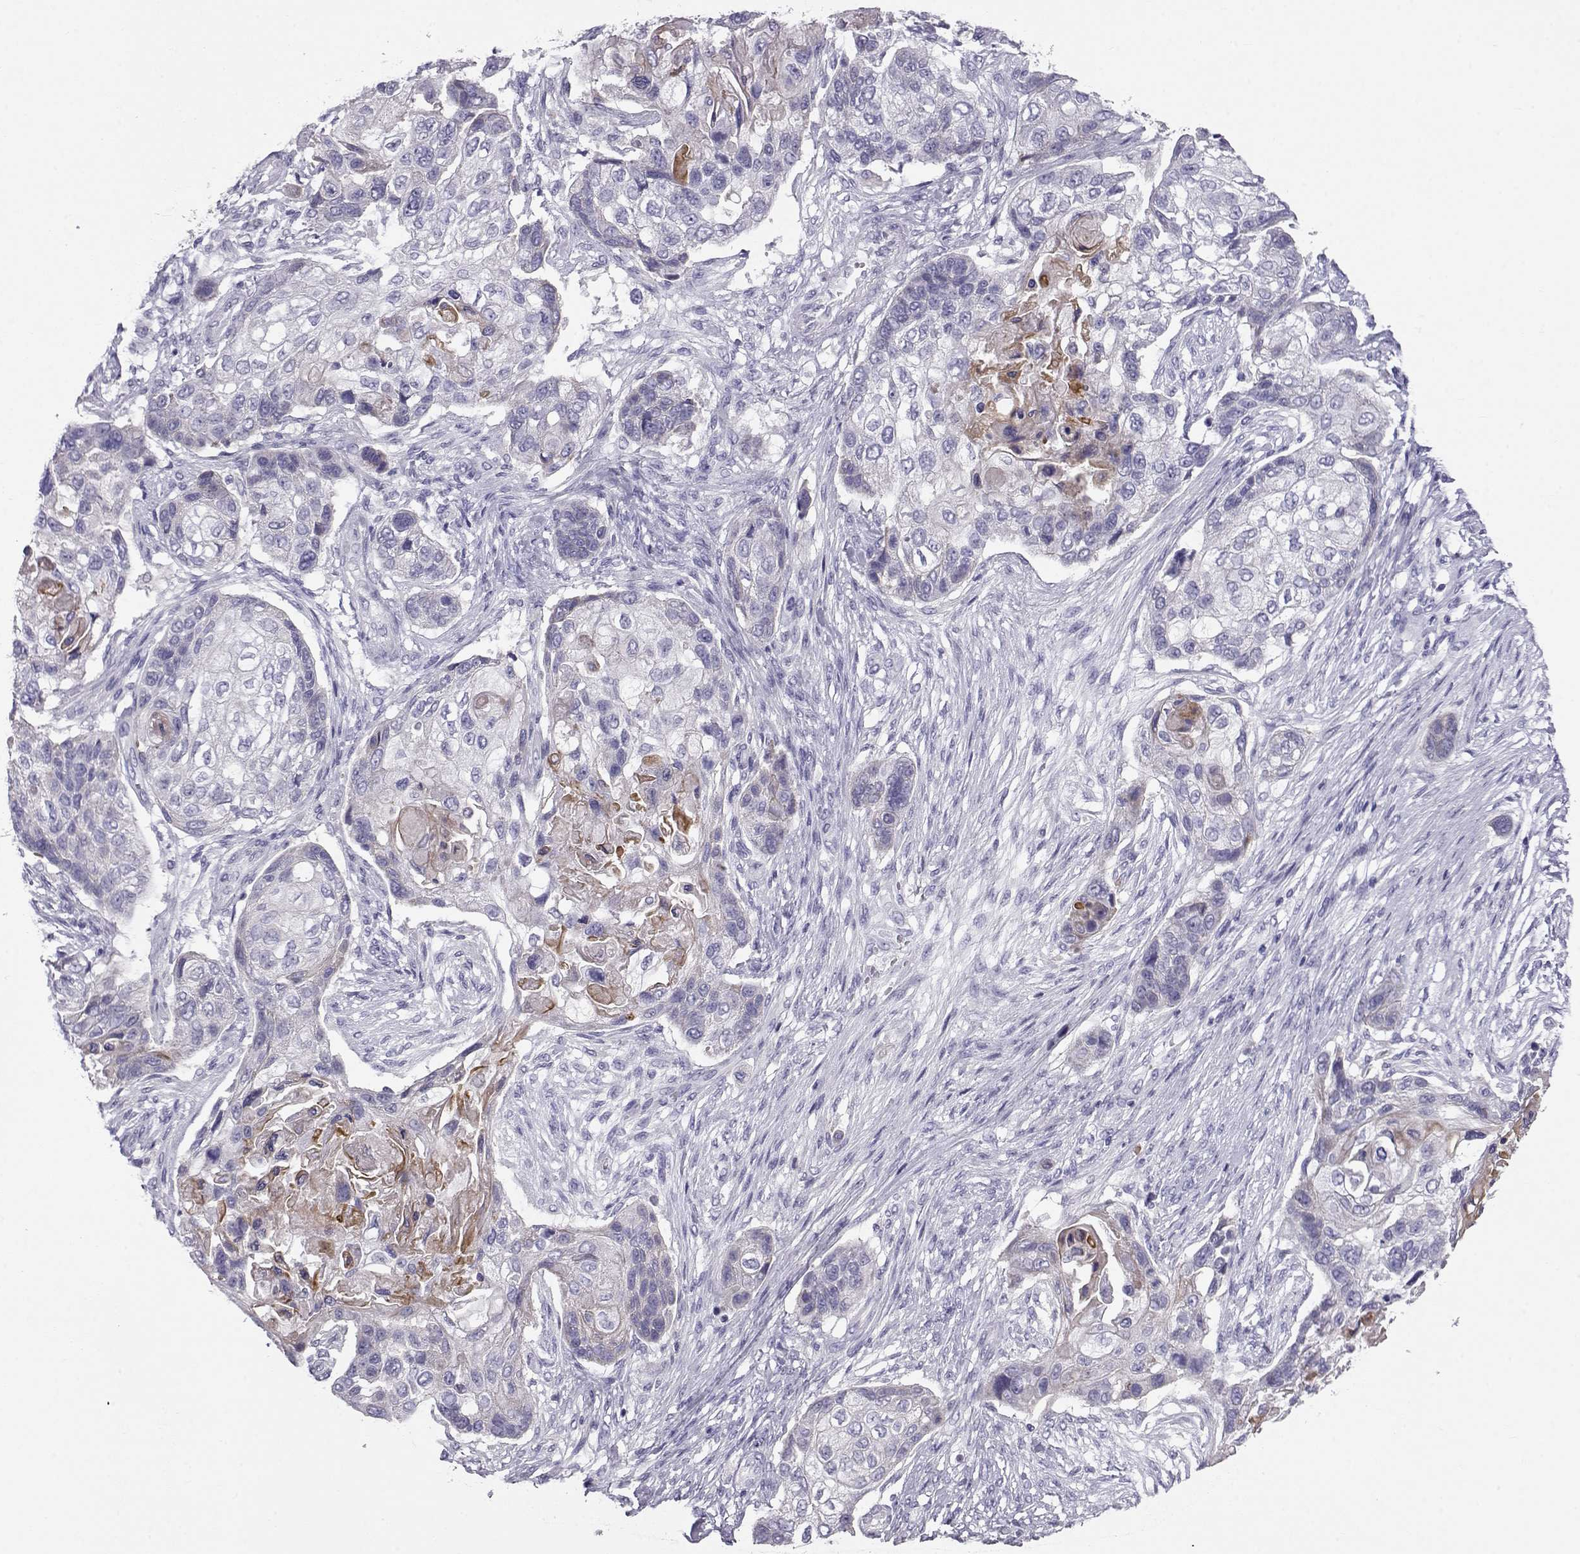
{"staining": {"intensity": "negative", "quantity": "none", "location": "none"}, "tissue": "lung cancer", "cell_type": "Tumor cells", "image_type": "cancer", "snomed": [{"axis": "morphology", "description": "Squamous cell carcinoma, NOS"}, {"axis": "topography", "description": "Lung"}], "caption": "Lung cancer was stained to show a protein in brown. There is no significant positivity in tumor cells.", "gene": "GPR26", "patient": {"sex": "male", "age": 69}}